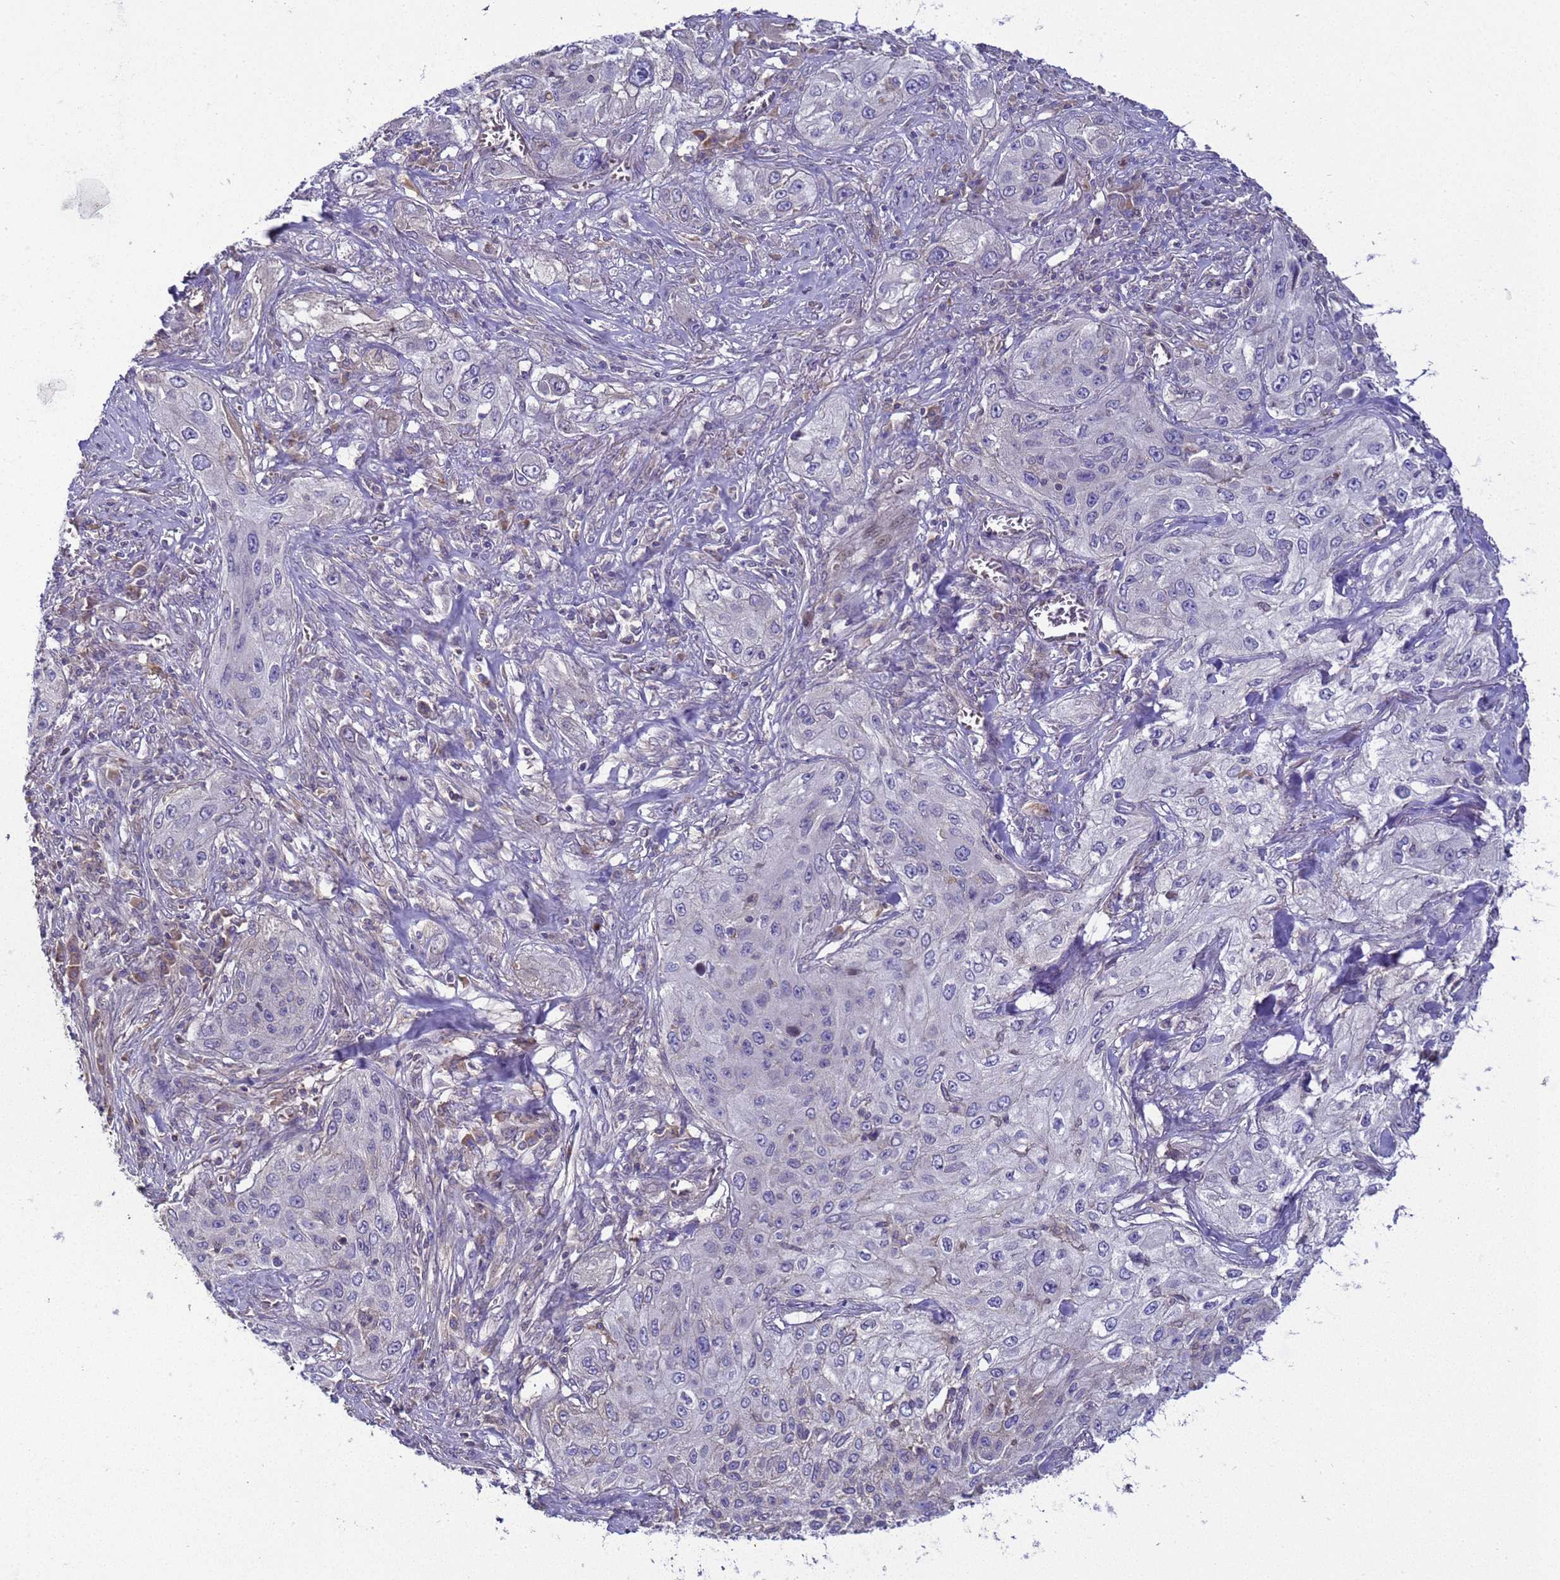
{"staining": {"intensity": "negative", "quantity": "none", "location": "none"}, "tissue": "lung cancer", "cell_type": "Tumor cells", "image_type": "cancer", "snomed": [{"axis": "morphology", "description": "Squamous cell carcinoma, NOS"}, {"axis": "topography", "description": "Lung"}], "caption": "Squamous cell carcinoma (lung) stained for a protein using IHC reveals no positivity tumor cells.", "gene": "TBCD", "patient": {"sex": "female", "age": 69}}